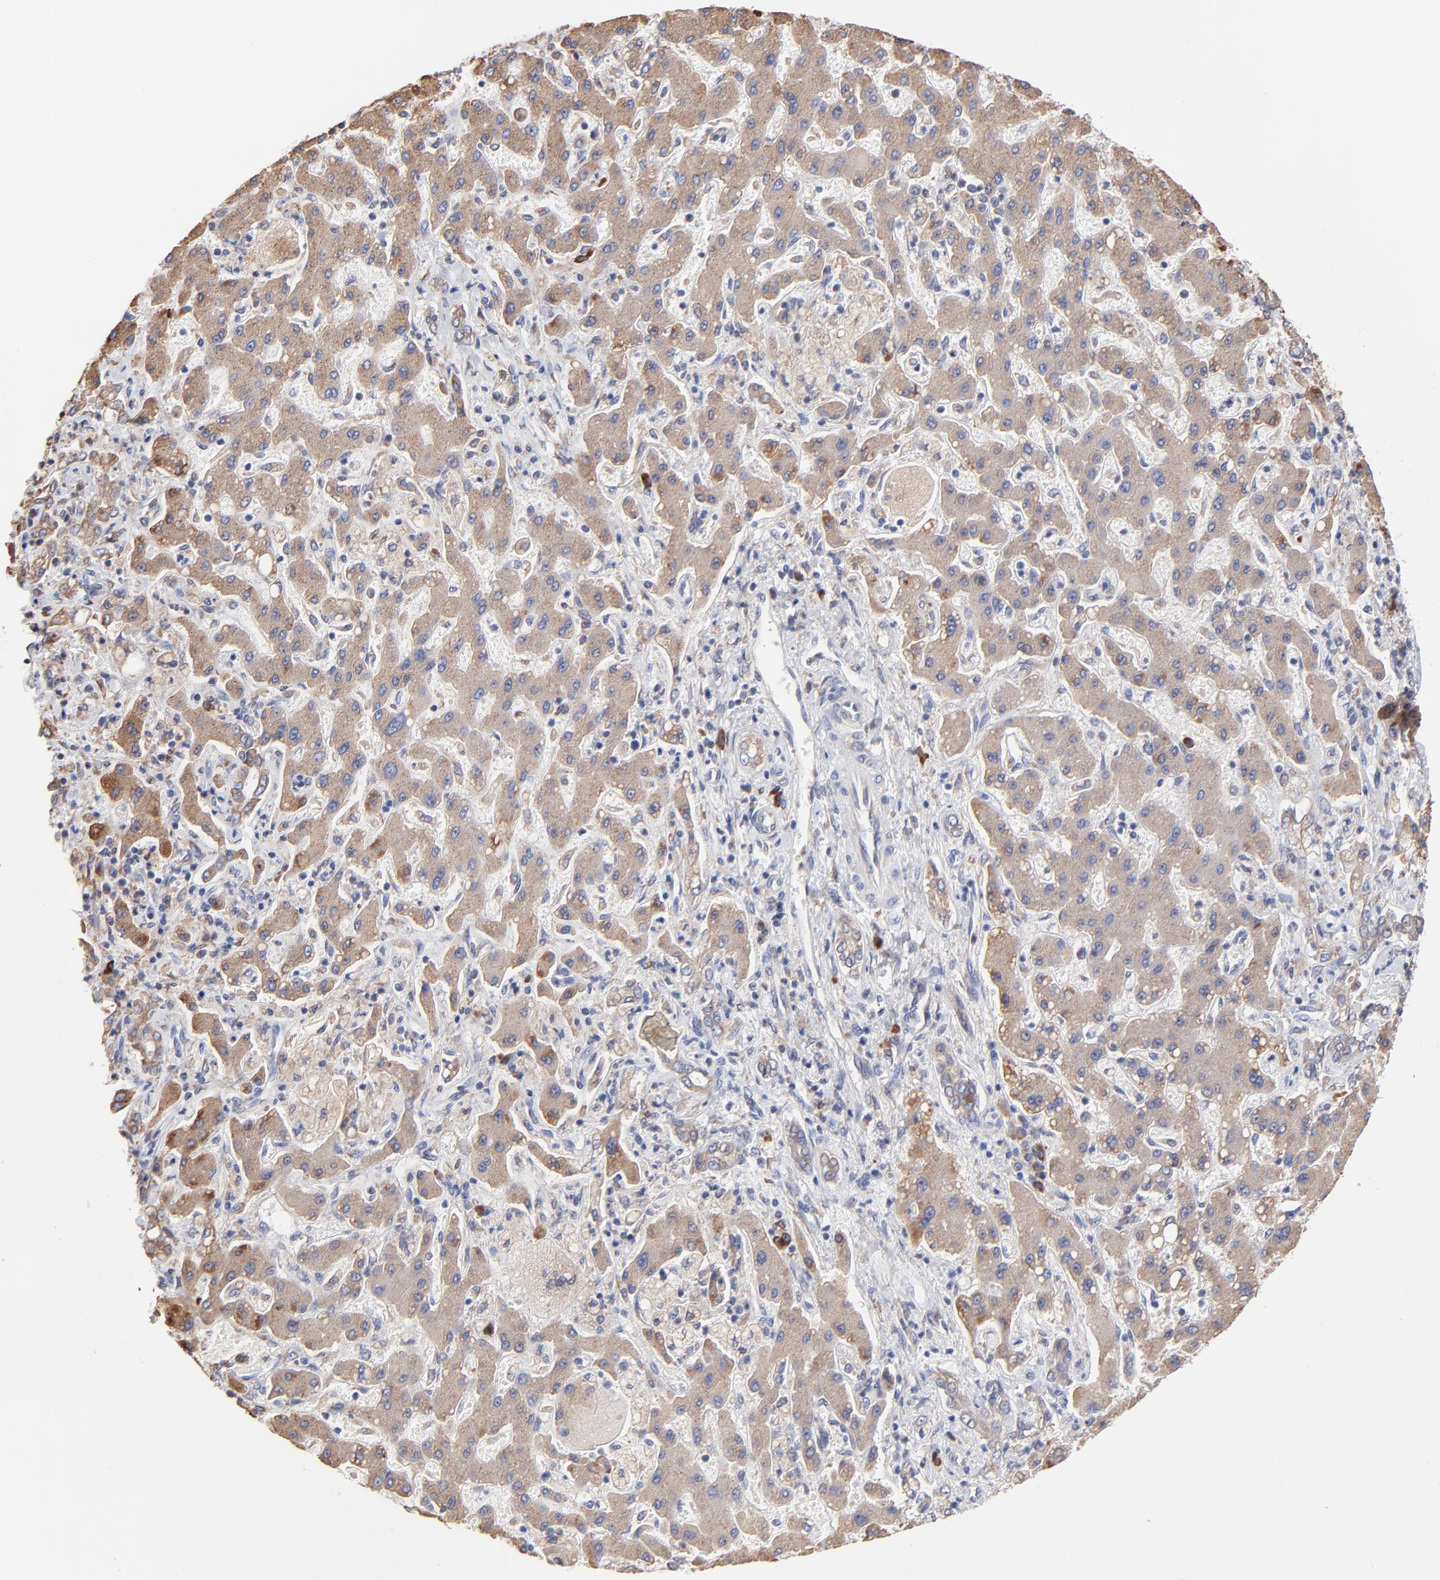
{"staining": {"intensity": "weak", "quantity": ">75%", "location": "cytoplasmic/membranous"}, "tissue": "liver cancer", "cell_type": "Tumor cells", "image_type": "cancer", "snomed": [{"axis": "morphology", "description": "Cholangiocarcinoma"}, {"axis": "topography", "description": "Liver"}], "caption": "Liver cancer (cholangiocarcinoma) stained with a protein marker reveals weak staining in tumor cells.", "gene": "LMAN1", "patient": {"sex": "male", "age": 50}}